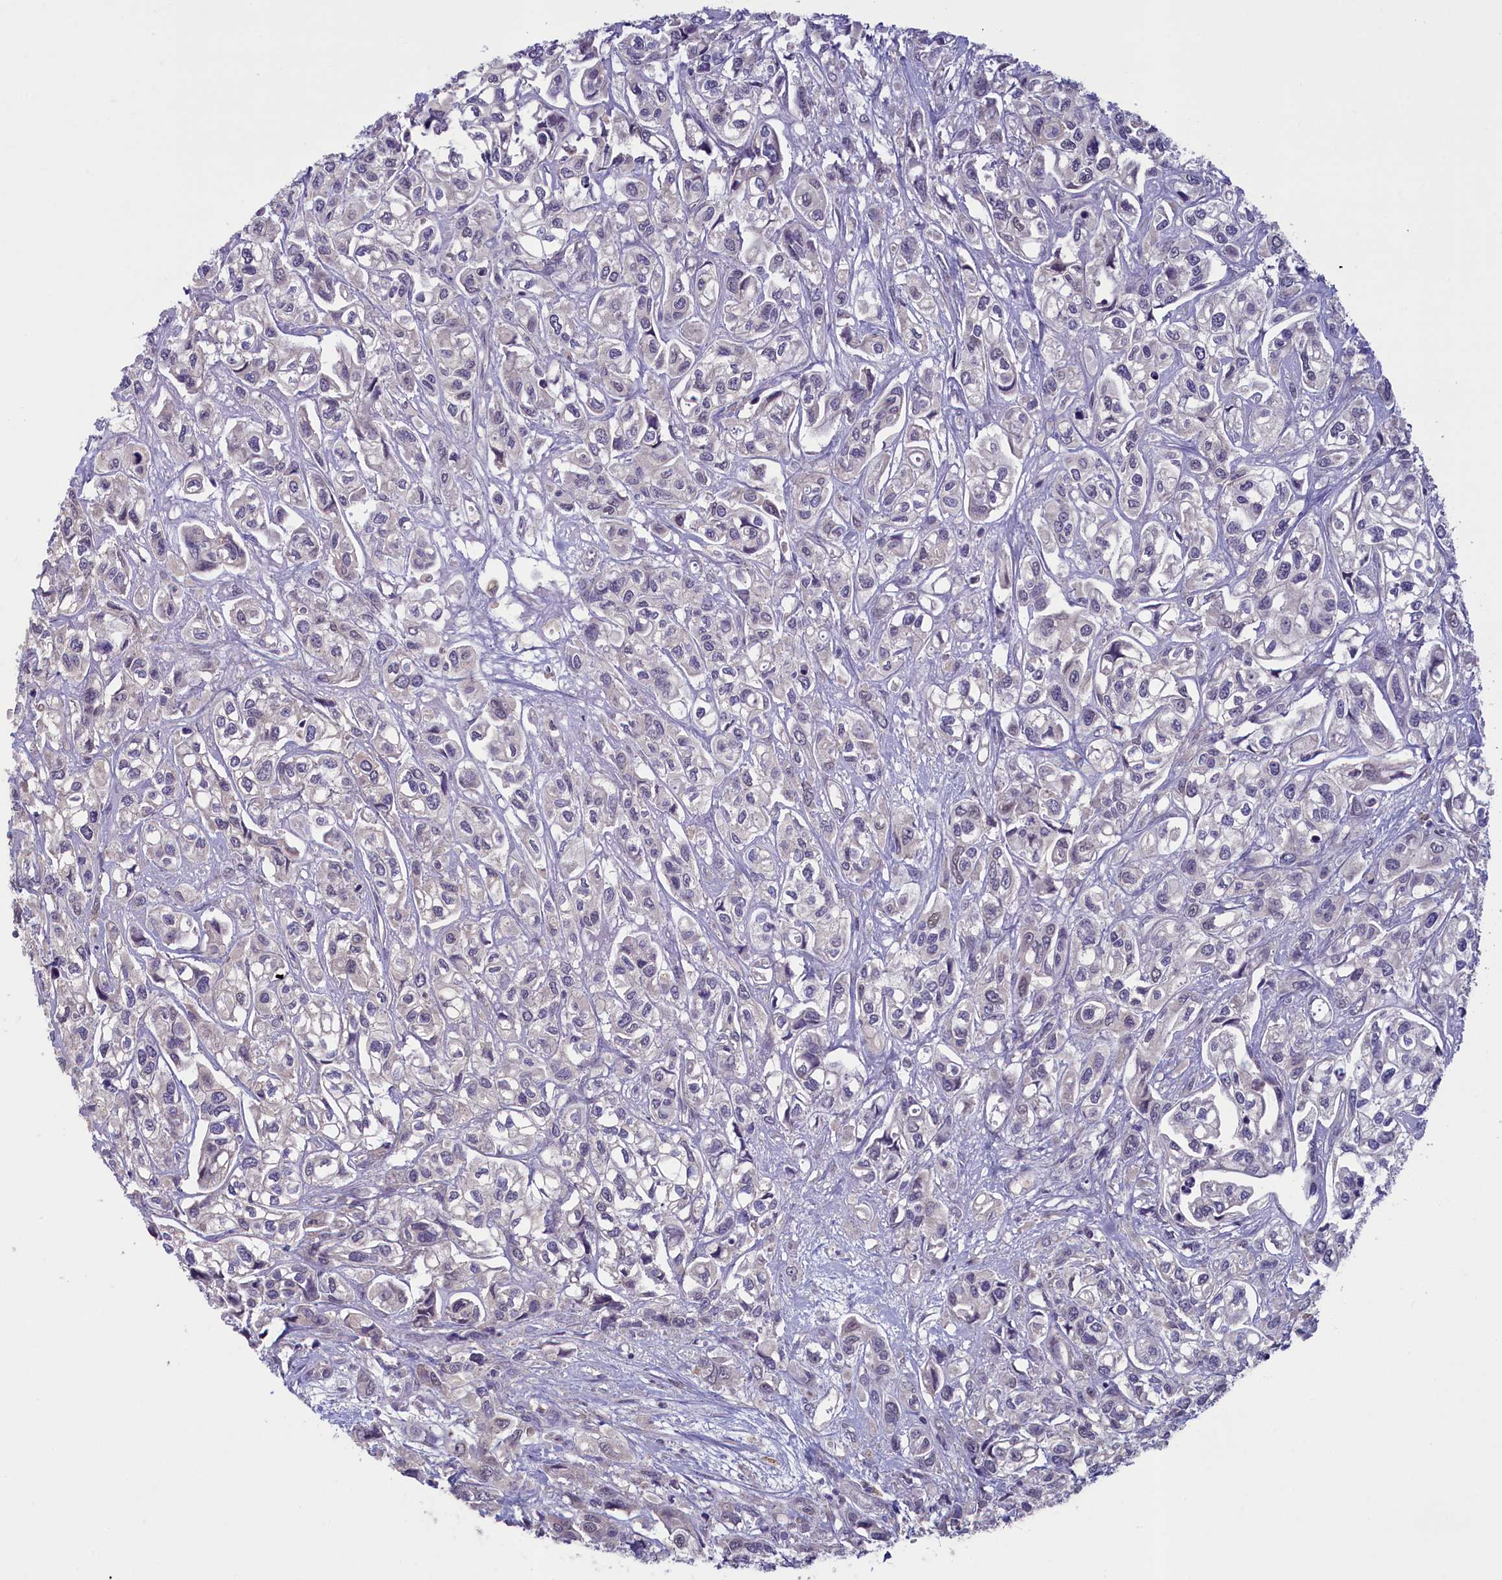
{"staining": {"intensity": "negative", "quantity": "none", "location": "none"}, "tissue": "urothelial cancer", "cell_type": "Tumor cells", "image_type": "cancer", "snomed": [{"axis": "morphology", "description": "Urothelial carcinoma, High grade"}, {"axis": "topography", "description": "Urinary bladder"}], "caption": "High power microscopy photomicrograph of an immunohistochemistry (IHC) micrograph of urothelial cancer, revealing no significant staining in tumor cells.", "gene": "ATF7IP2", "patient": {"sex": "male", "age": 67}}